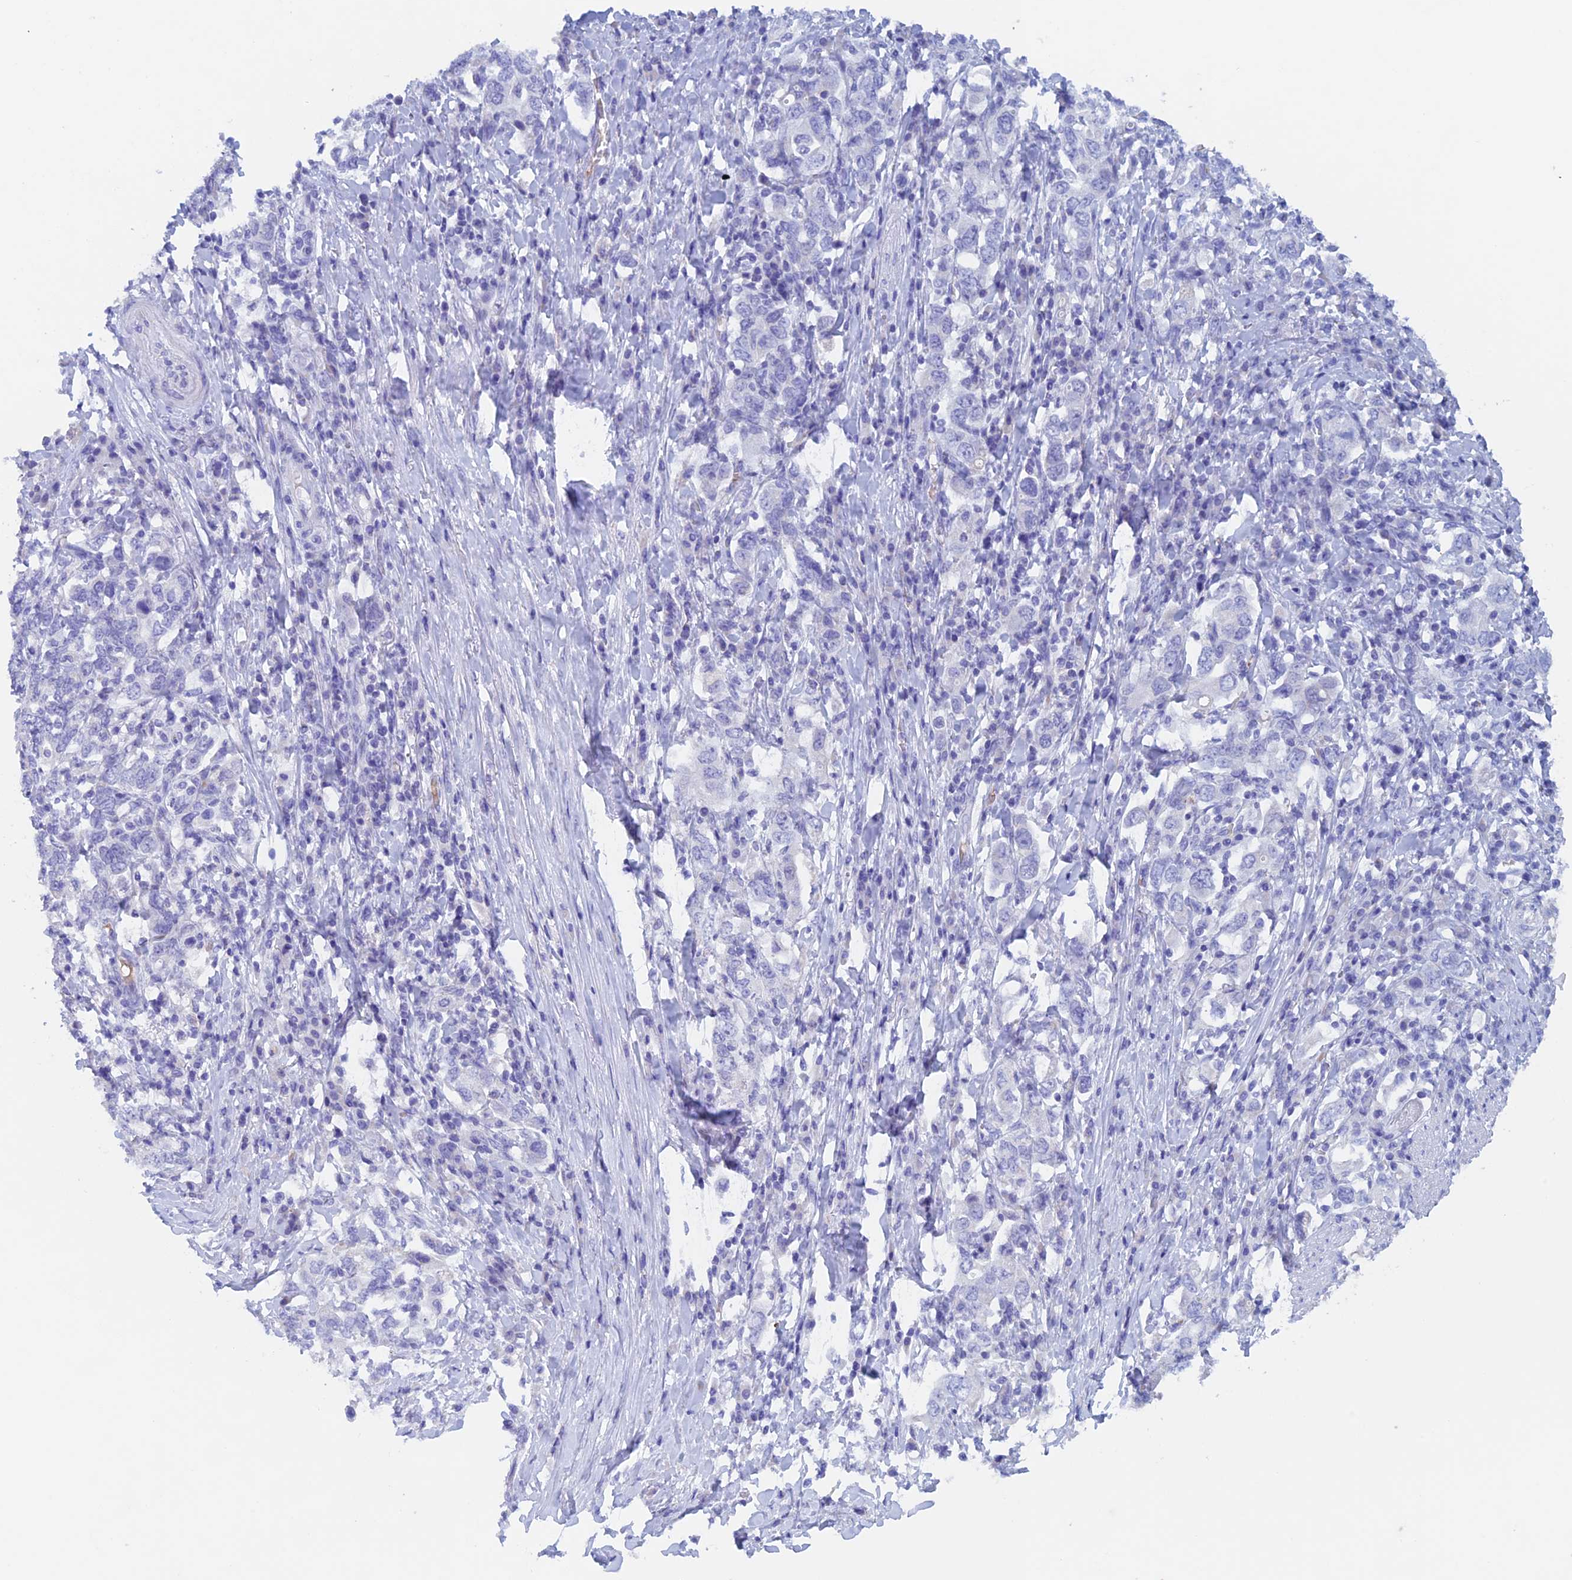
{"staining": {"intensity": "negative", "quantity": "none", "location": "none"}, "tissue": "stomach cancer", "cell_type": "Tumor cells", "image_type": "cancer", "snomed": [{"axis": "morphology", "description": "Adenocarcinoma, NOS"}, {"axis": "topography", "description": "Stomach, upper"}, {"axis": "topography", "description": "Stomach"}], "caption": "DAB (3,3'-diaminobenzidine) immunohistochemical staining of human adenocarcinoma (stomach) exhibits no significant expression in tumor cells.", "gene": "PSMC3IP", "patient": {"sex": "male", "age": 62}}